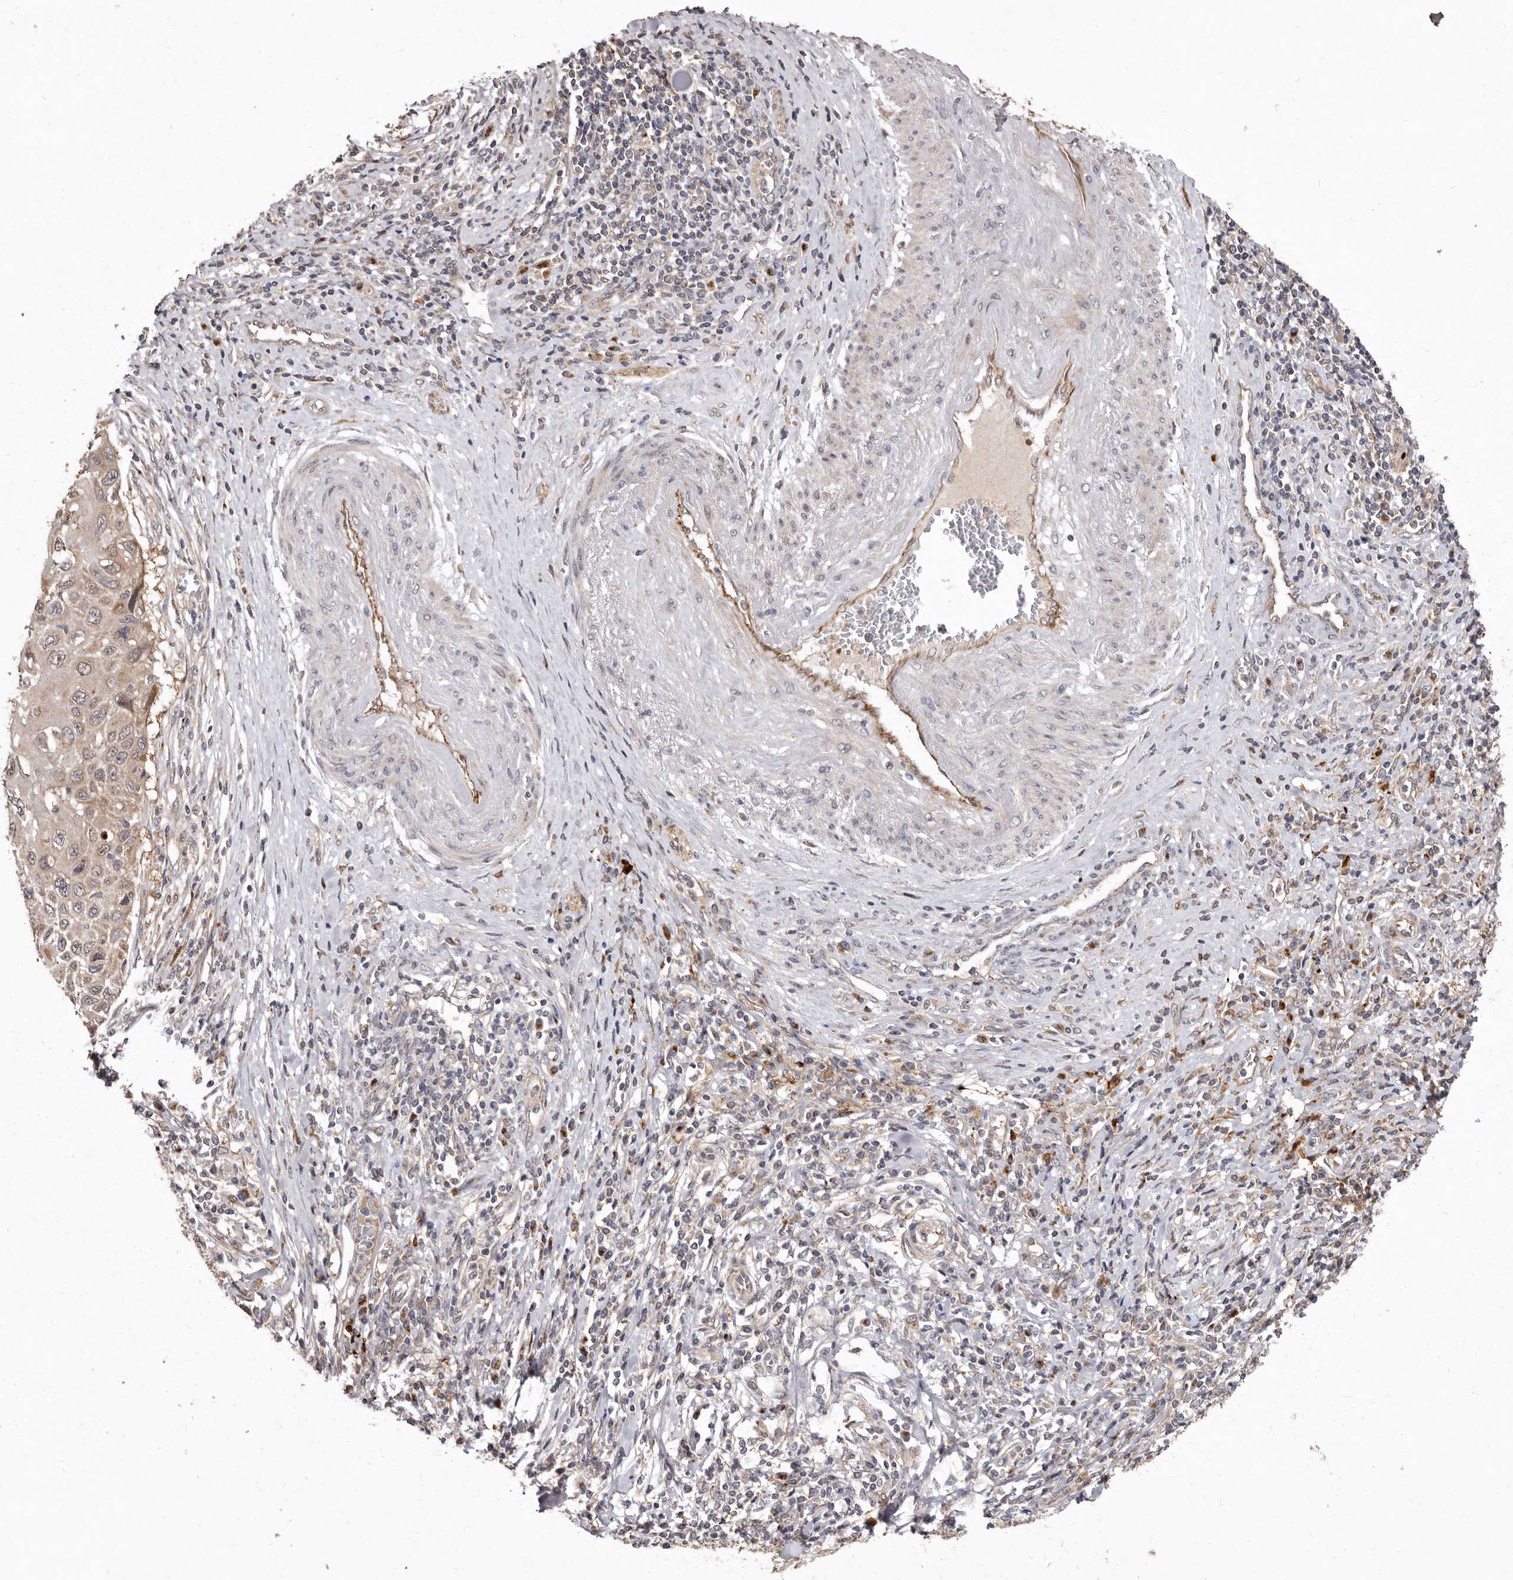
{"staining": {"intensity": "weak", "quantity": ">75%", "location": "cytoplasmic/membranous"}, "tissue": "cervical cancer", "cell_type": "Tumor cells", "image_type": "cancer", "snomed": [{"axis": "morphology", "description": "Squamous cell carcinoma, NOS"}, {"axis": "topography", "description": "Cervix"}], "caption": "Protein staining displays weak cytoplasmic/membranous staining in approximately >75% of tumor cells in squamous cell carcinoma (cervical).", "gene": "FLAD1", "patient": {"sex": "female", "age": 70}}